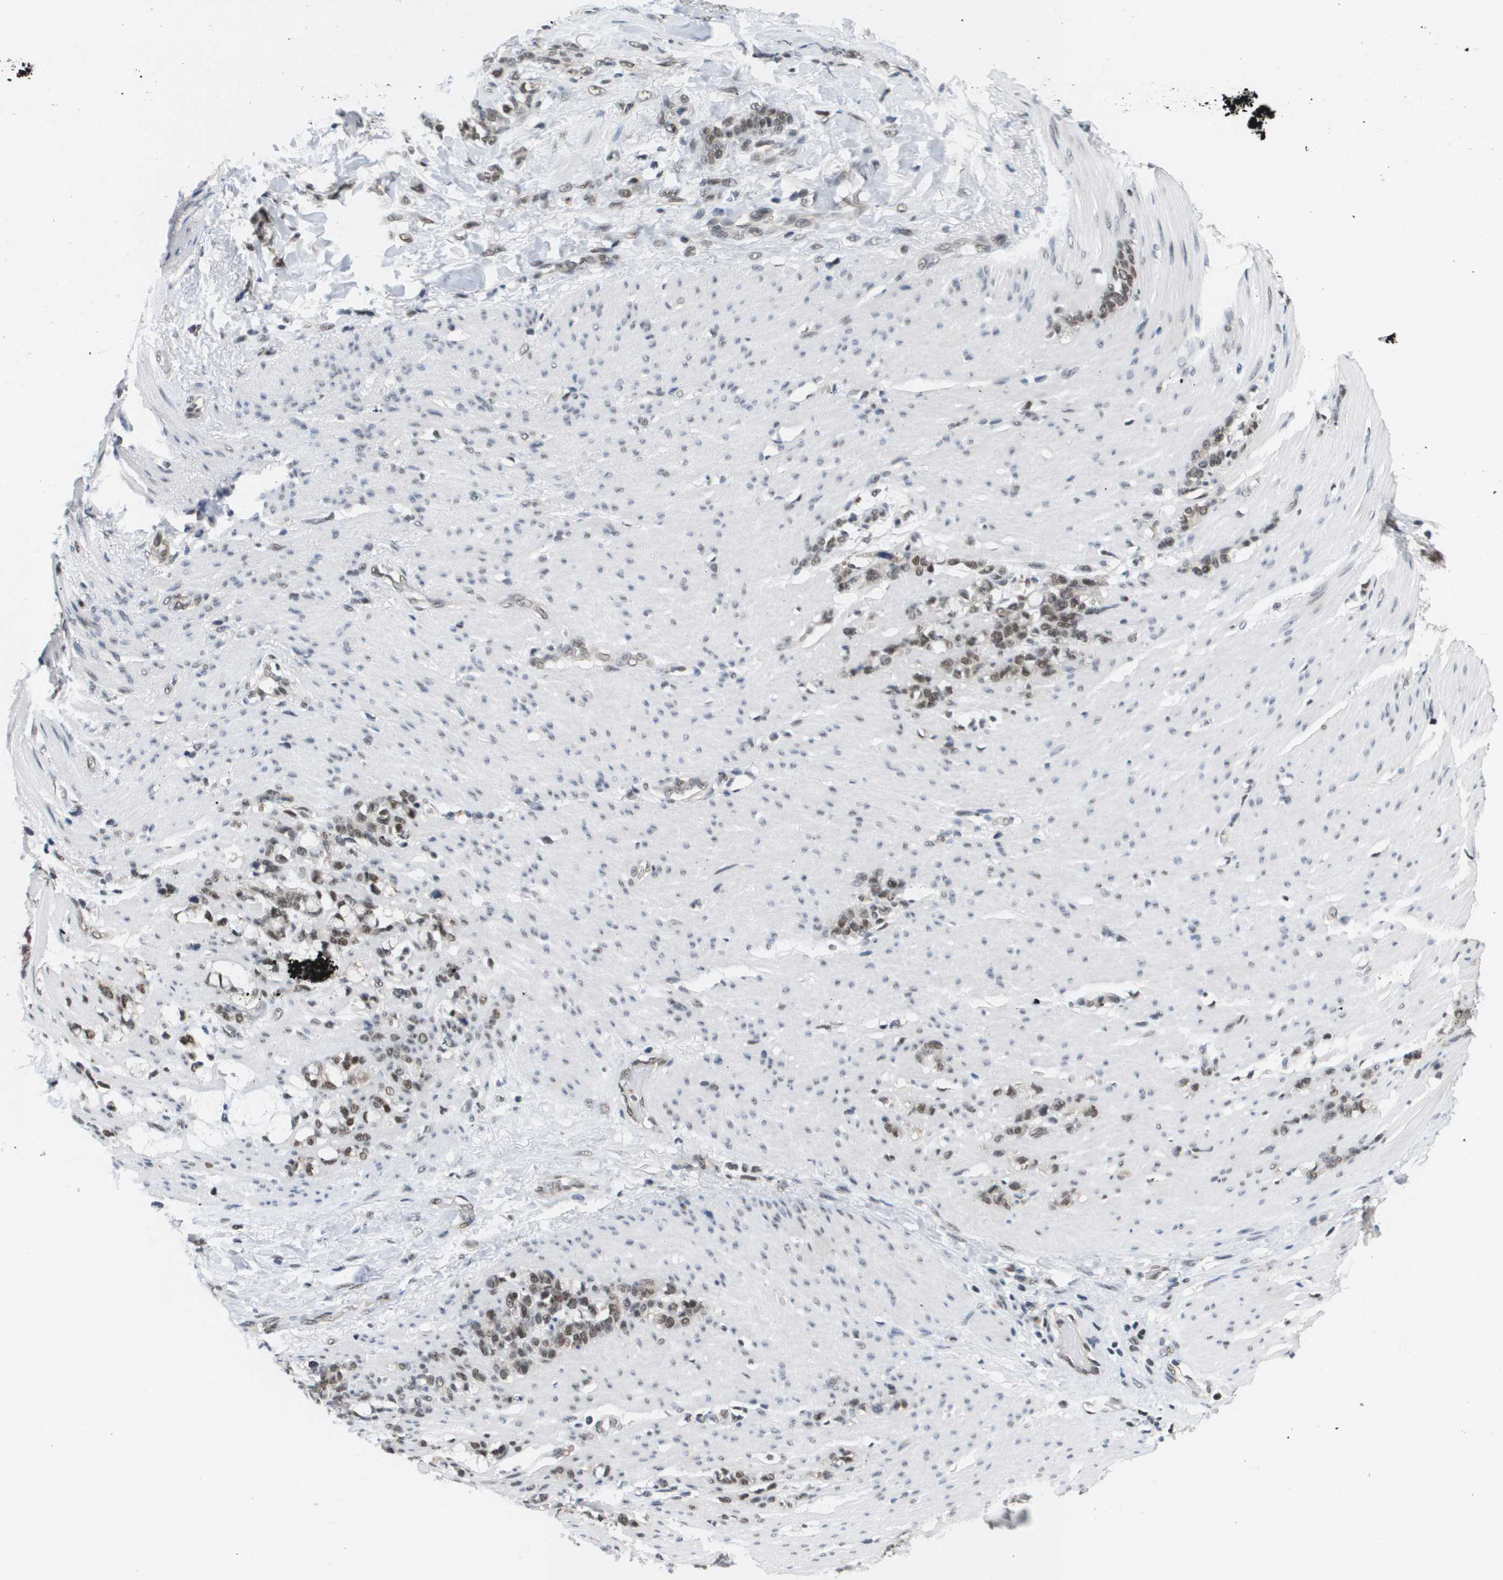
{"staining": {"intensity": "moderate", "quantity": ">75%", "location": "nuclear"}, "tissue": "stomach cancer", "cell_type": "Tumor cells", "image_type": "cancer", "snomed": [{"axis": "morphology", "description": "Adenocarcinoma, NOS"}, {"axis": "topography", "description": "Stomach, lower"}], "caption": "Immunohistochemistry of human stomach cancer shows medium levels of moderate nuclear staining in about >75% of tumor cells. Ihc stains the protein of interest in brown and the nuclei are stained blue.", "gene": "ISY1", "patient": {"sex": "male", "age": 88}}